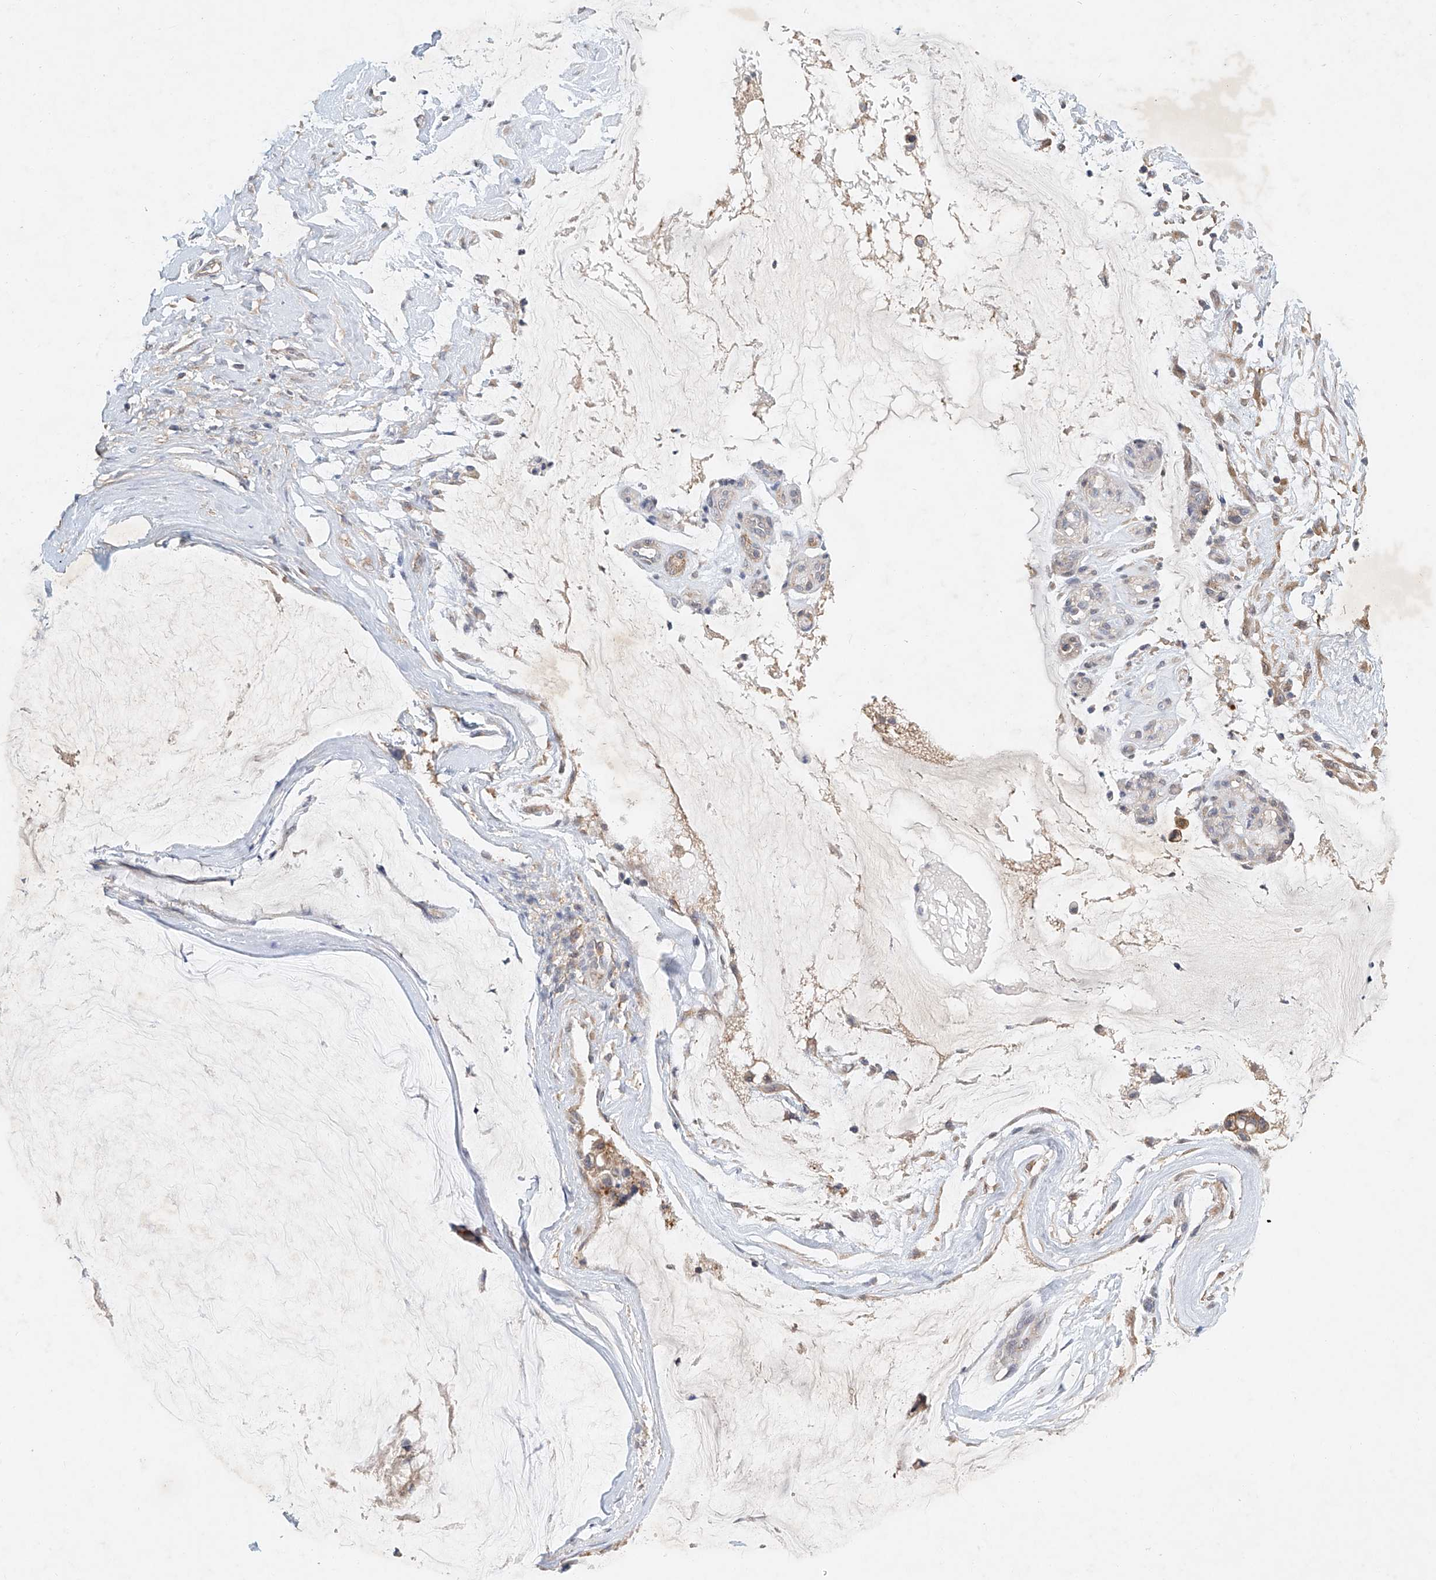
{"staining": {"intensity": "moderate", "quantity": ">75%", "location": "cytoplasmic/membranous"}, "tissue": "ovarian cancer", "cell_type": "Tumor cells", "image_type": "cancer", "snomed": [{"axis": "morphology", "description": "Cystadenocarcinoma, mucinous, NOS"}, {"axis": "topography", "description": "Ovary"}], "caption": "Ovarian cancer stained with DAB (3,3'-diaminobenzidine) immunohistochemistry reveals medium levels of moderate cytoplasmic/membranous positivity in about >75% of tumor cells.", "gene": "CARMIL1", "patient": {"sex": "female", "age": 39}}